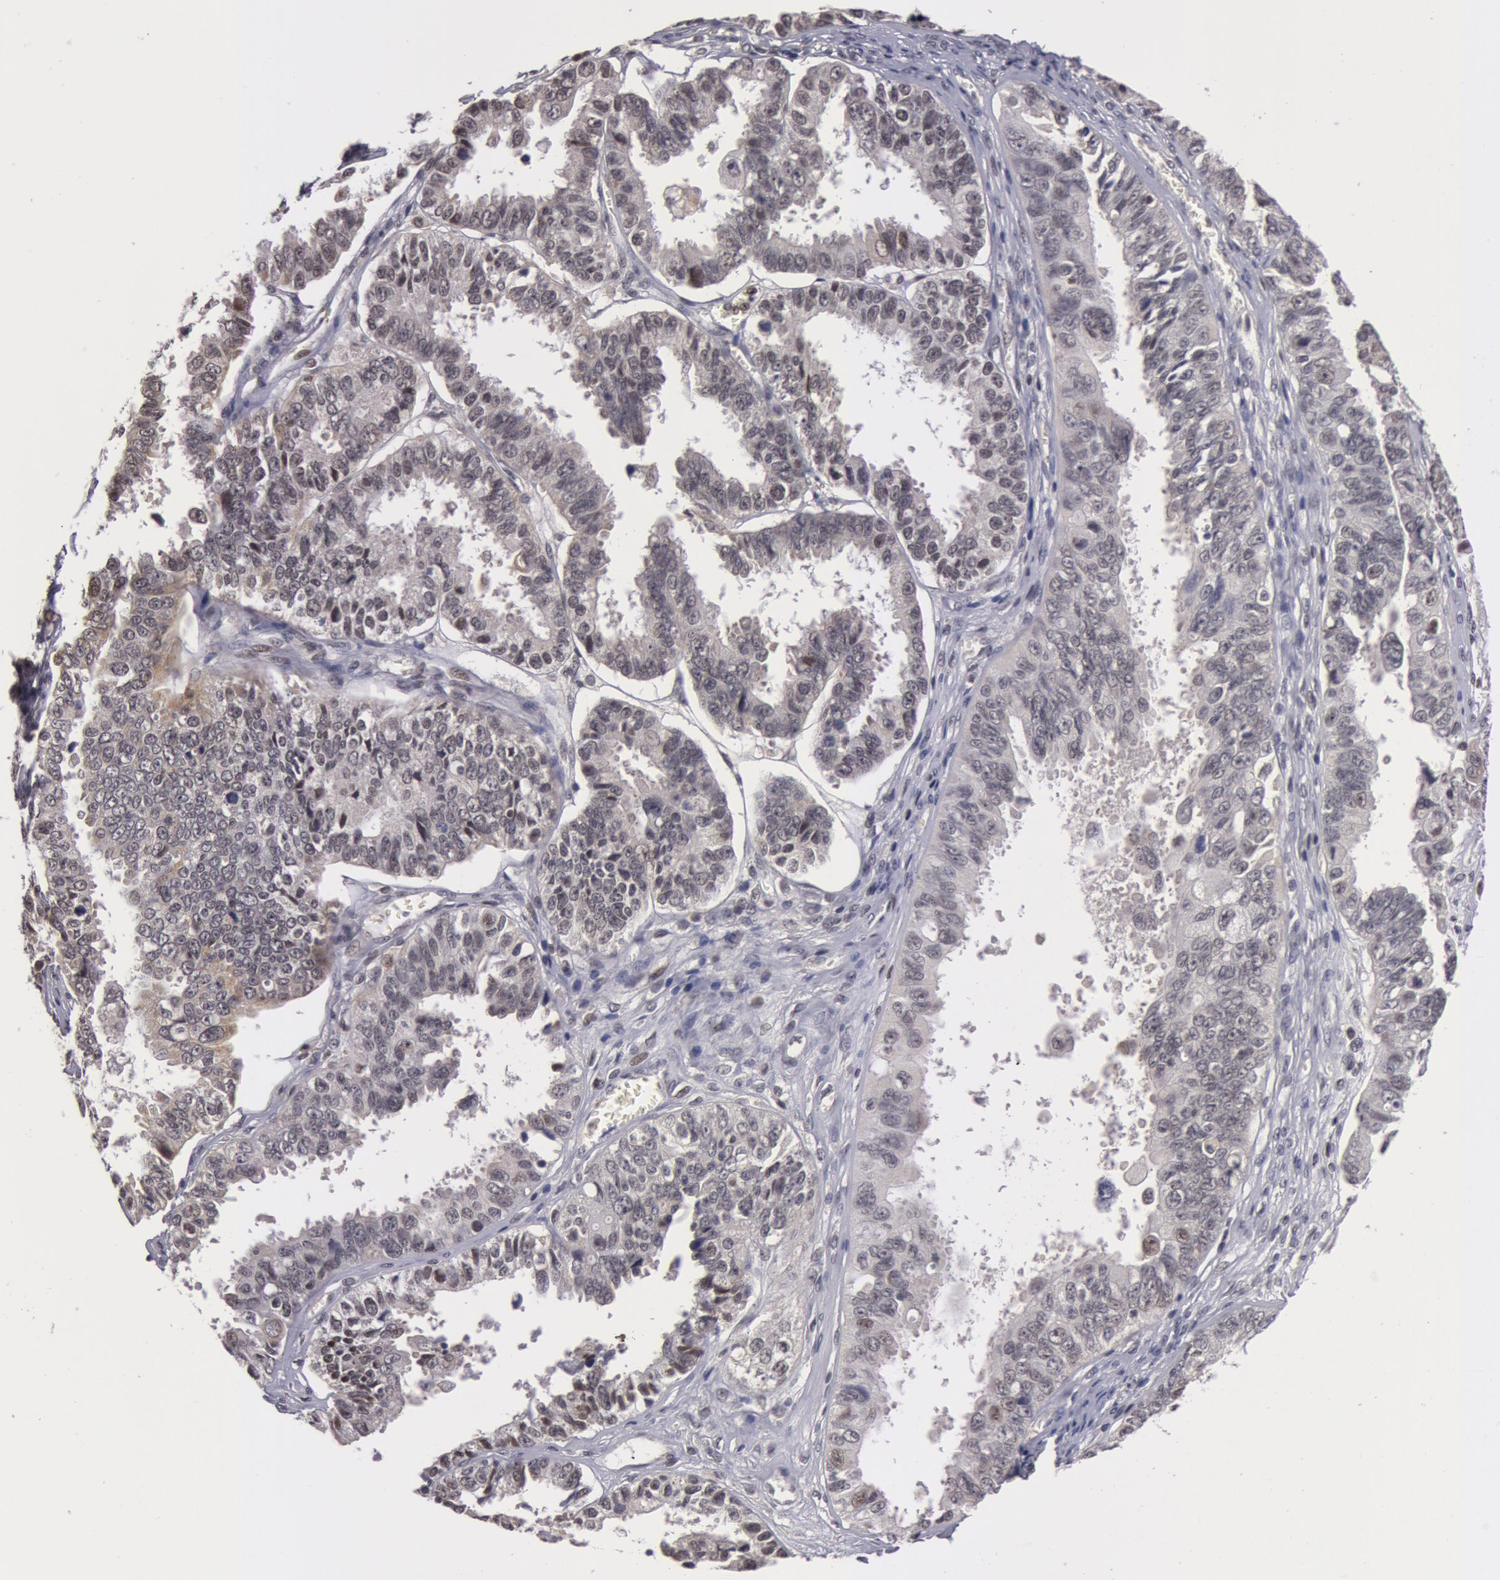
{"staining": {"intensity": "negative", "quantity": "none", "location": "none"}, "tissue": "ovarian cancer", "cell_type": "Tumor cells", "image_type": "cancer", "snomed": [{"axis": "morphology", "description": "Carcinoma, endometroid"}, {"axis": "topography", "description": "Ovary"}], "caption": "A micrograph of human endometroid carcinoma (ovarian) is negative for staining in tumor cells.", "gene": "ZNF350", "patient": {"sex": "female", "age": 85}}